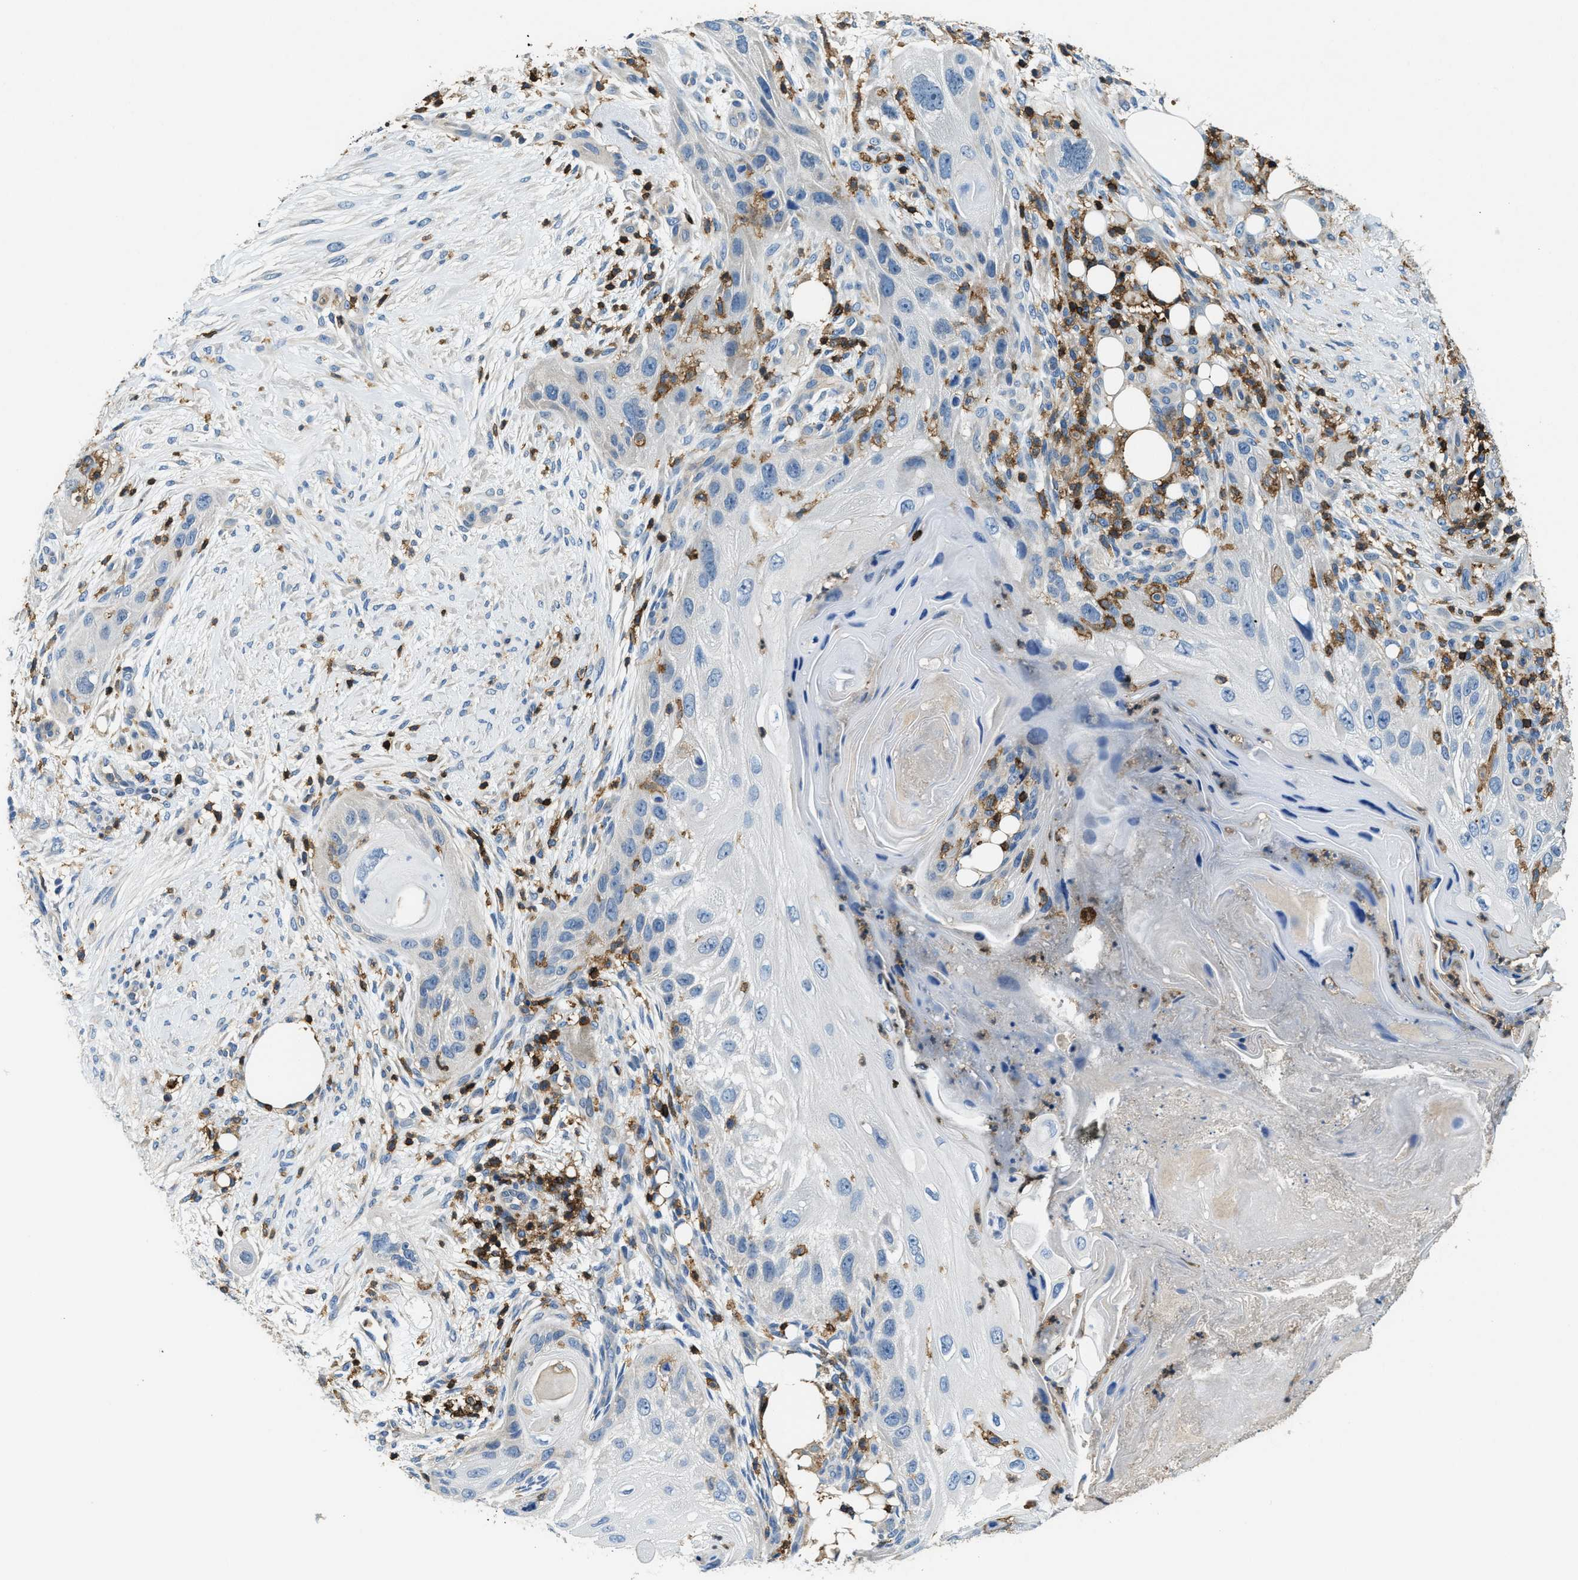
{"staining": {"intensity": "negative", "quantity": "none", "location": "none"}, "tissue": "skin cancer", "cell_type": "Tumor cells", "image_type": "cancer", "snomed": [{"axis": "morphology", "description": "Squamous cell carcinoma, NOS"}, {"axis": "topography", "description": "Skin"}], "caption": "Squamous cell carcinoma (skin) was stained to show a protein in brown. There is no significant expression in tumor cells. (DAB immunohistochemistry (IHC) visualized using brightfield microscopy, high magnification).", "gene": "MYO1G", "patient": {"sex": "female", "age": 77}}